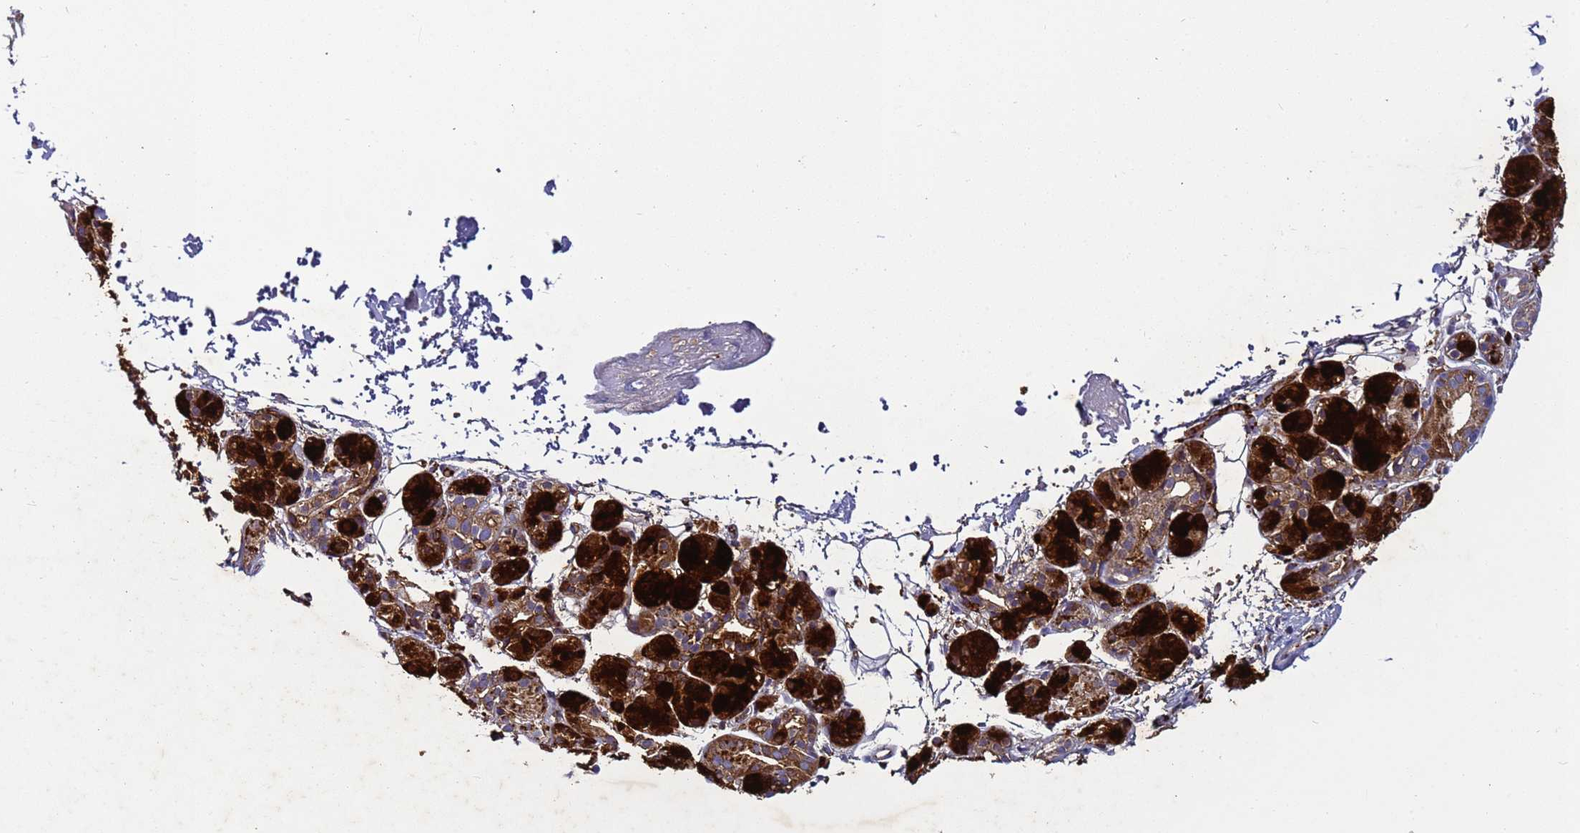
{"staining": {"intensity": "strong", "quantity": "25%-75%", "location": "cytoplasmic/membranous"}, "tissue": "salivary gland", "cell_type": "Glandular cells", "image_type": "normal", "snomed": [{"axis": "morphology", "description": "Normal tissue, NOS"}, {"axis": "topography", "description": "Salivary gland"}], "caption": "Salivary gland stained for a protein displays strong cytoplasmic/membranous positivity in glandular cells. The protein is shown in brown color, while the nuclei are stained blue.", "gene": "TMEM126A", "patient": {"sex": "male", "age": 63}}